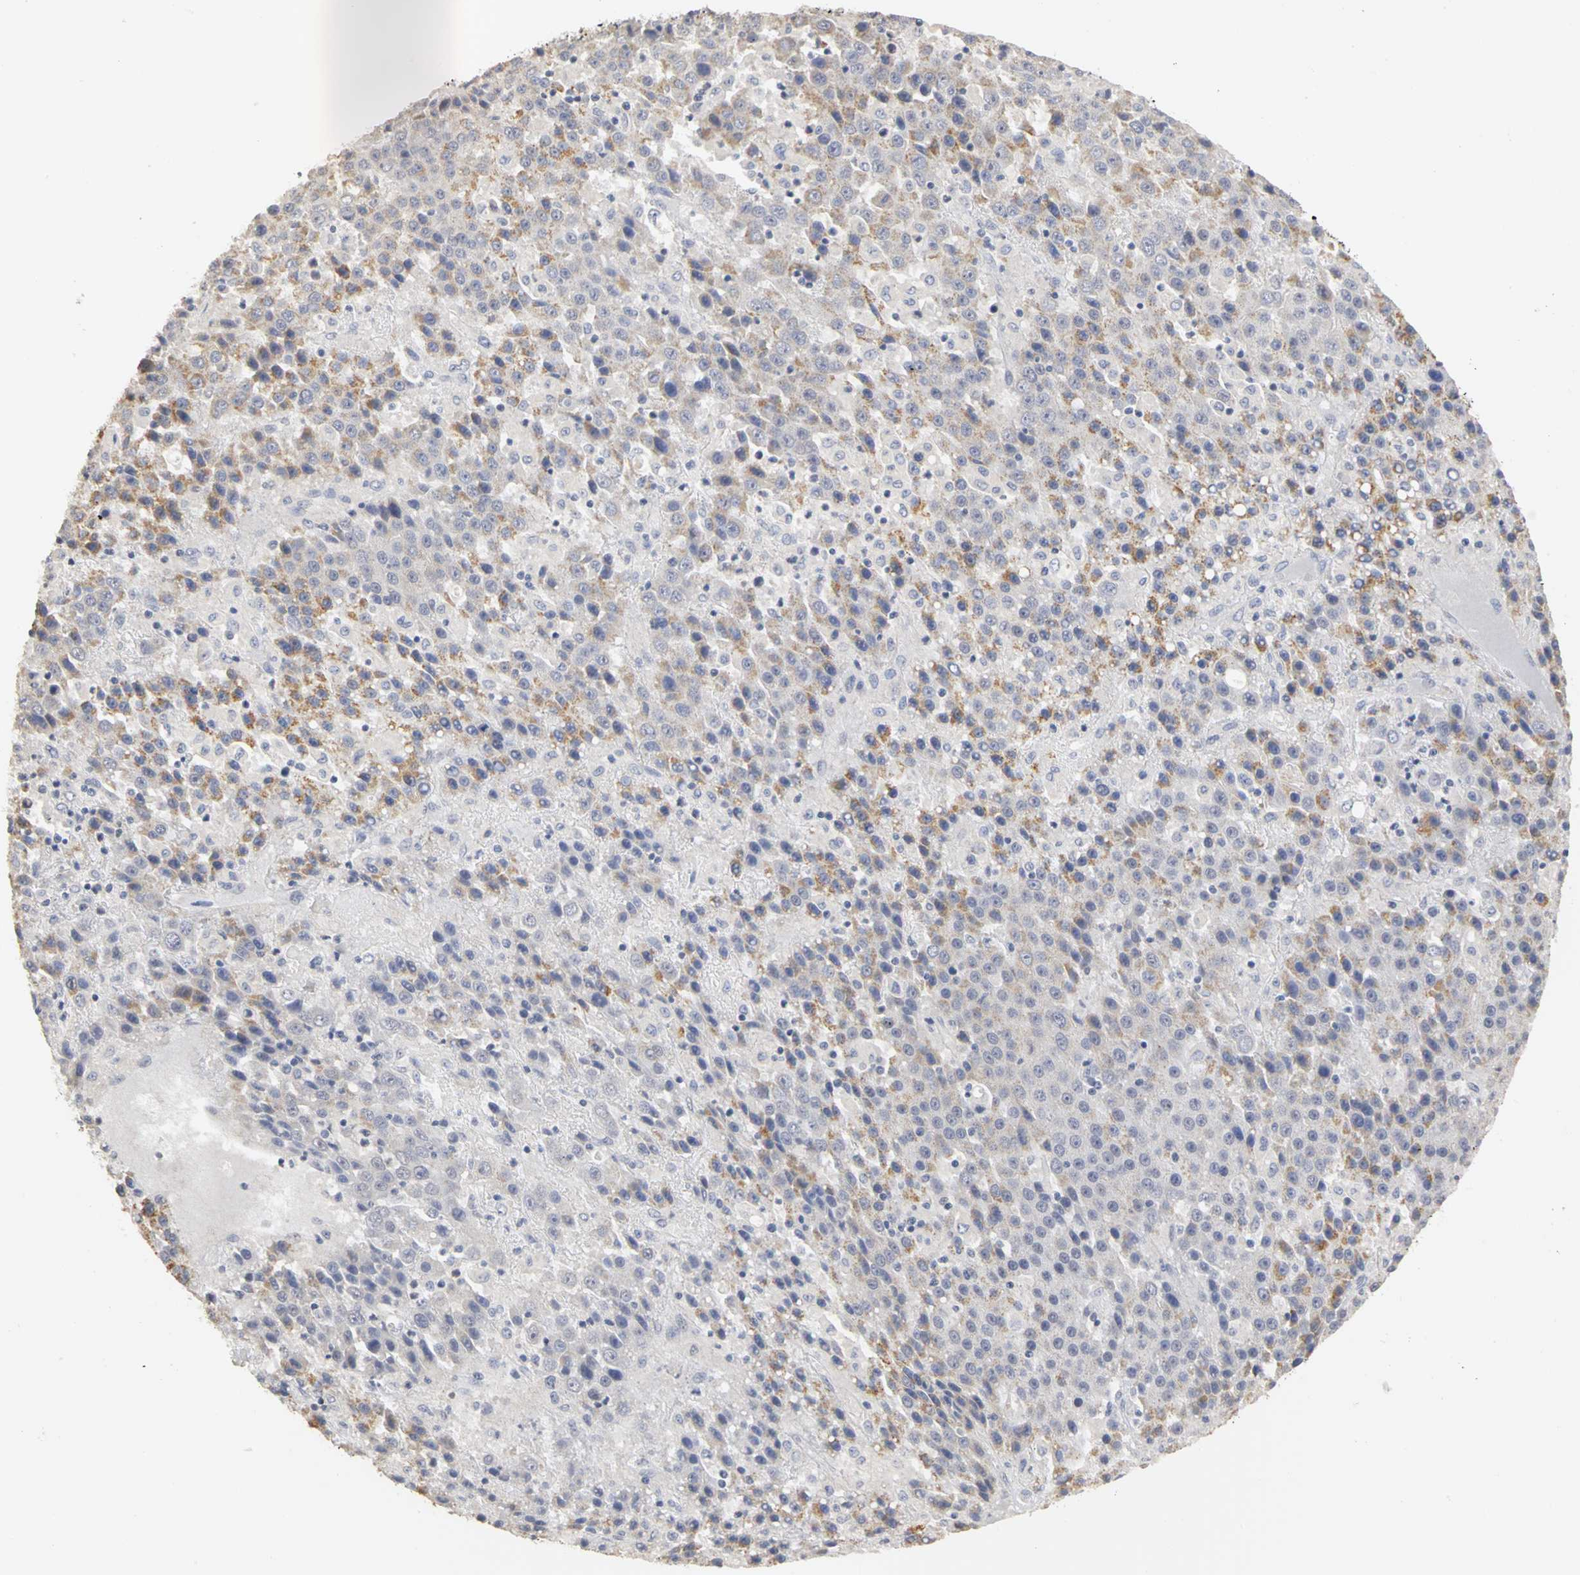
{"staining": {"intensity": "moderate", "quantity": "<25%", "location": "cytoplasmic/membranous"}, "tissue": "liver cancer", "cell_type": "Tumor cells", "image_type": "cancer", "snomed": [{"axis": "morphology", "description": "Carcinoma, Hepatocellular, NOS"}, {"axis": "topography", "description": "Liver"}], "caption": "Immunohistochemistry (IHC) of liver cancer (hepatocellular carcinoma) demonstrates low levels of moderate cytoplasmic/membranous expression in approximately <25% of tumor cells. The protein of interest is stained brown, and the nuclei are stained in blue (DAB IHC with brightfield microscopy, high magnification).", "gene": "PGR", "patient": {"sex": "female", "age": 53}}